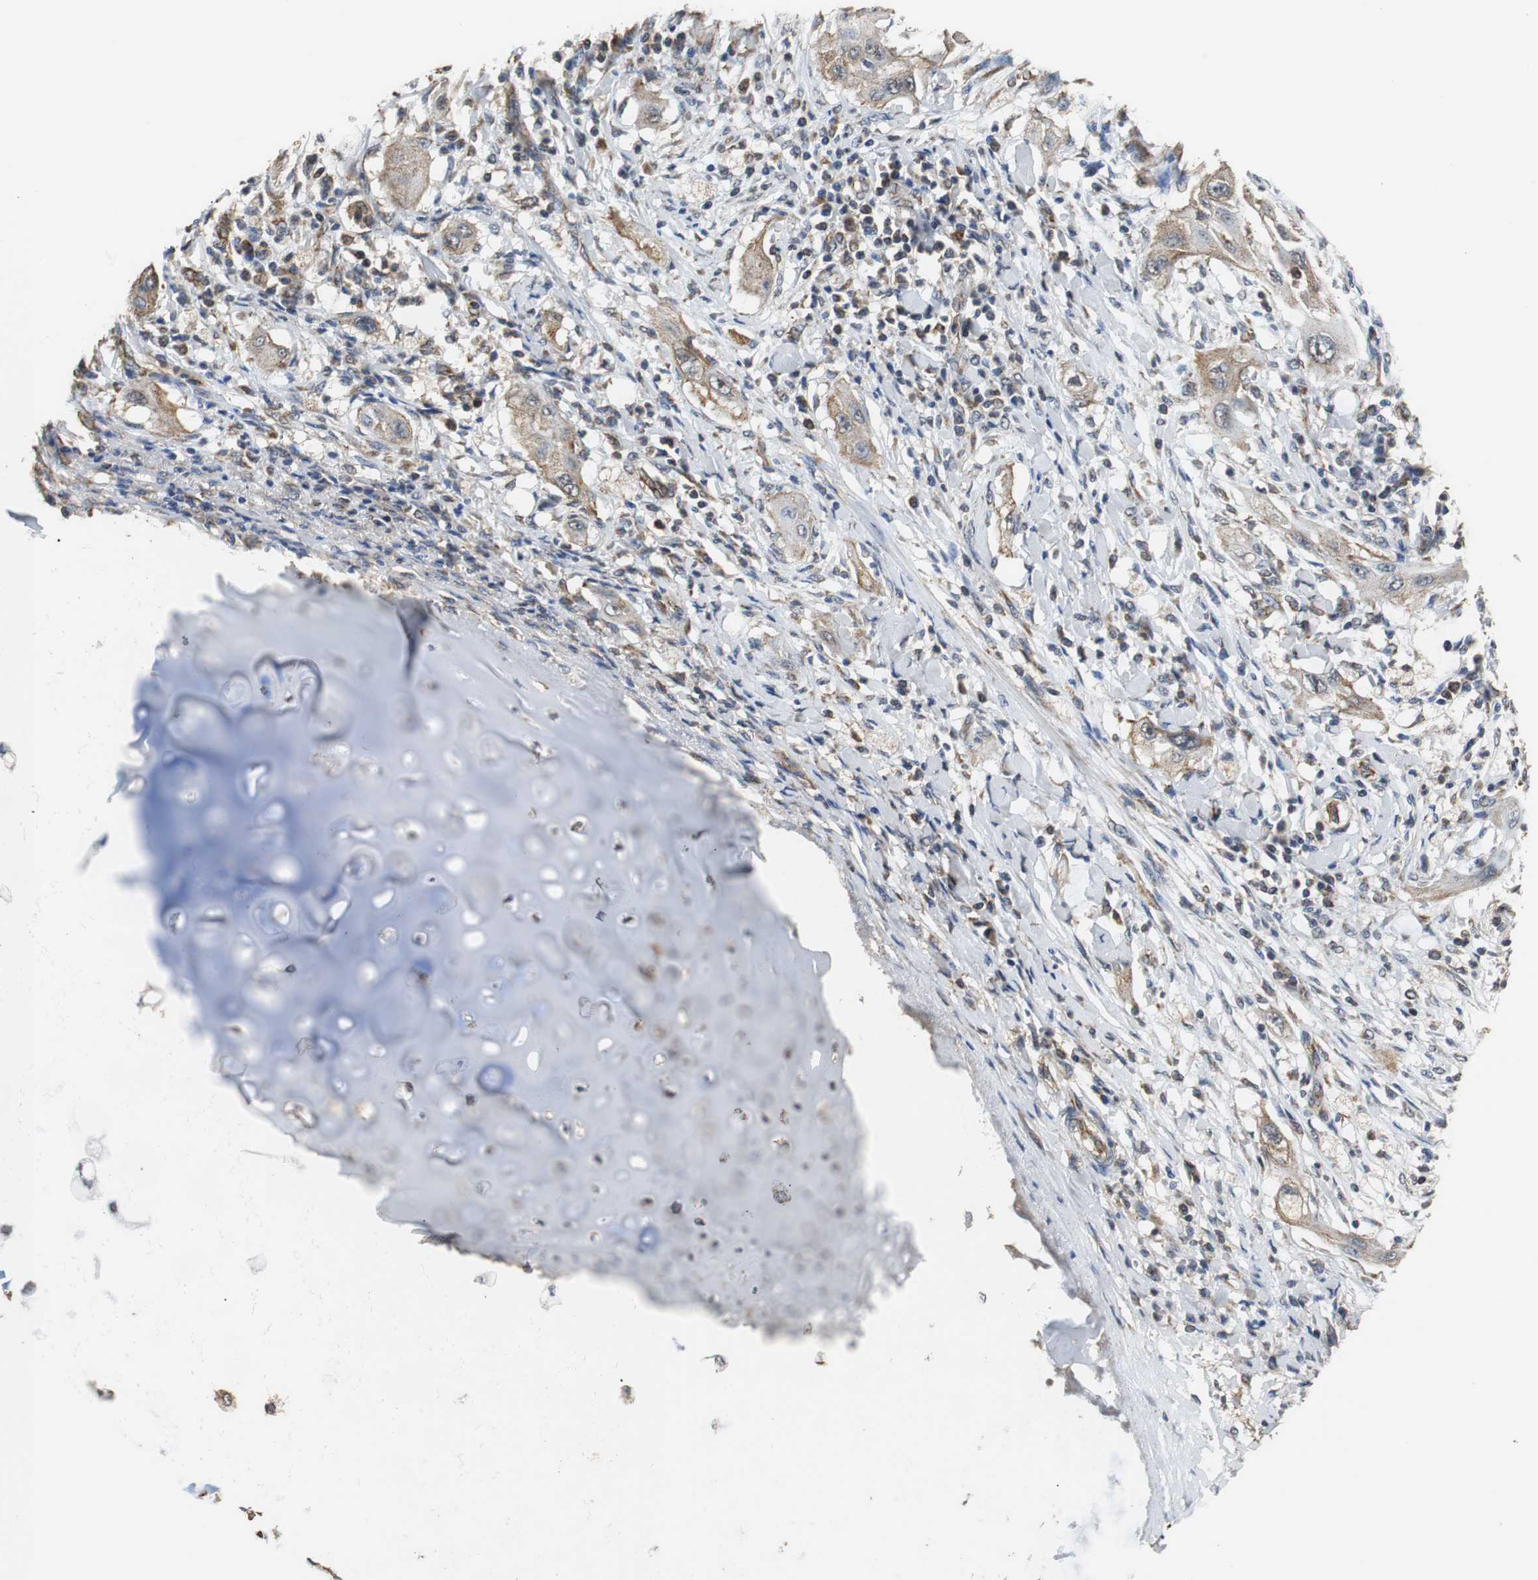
{"staining": {"intensity": "weak", "quantity": "25%-75%", "location": "cytoplasmic/membranous"}, "tissue": "lung cancer", "cell_type": "Tumor cells", "image_type": "cancer", "snomed": [{"axis": "morphology", "description": "Squamous cell carcinoma, NOS"}, {"axis": "topography", "description": "Lung"}], "caption": "Immunohistochemistry (IHC) histopathology image of human lung cancer stained for a protein (brown), which displays low levels of weak cytoplasmic/membranous expression in about 25%-75% of tumor cells.", "gene": "NNT", "patient": {"sex": "female", "age": 47}}